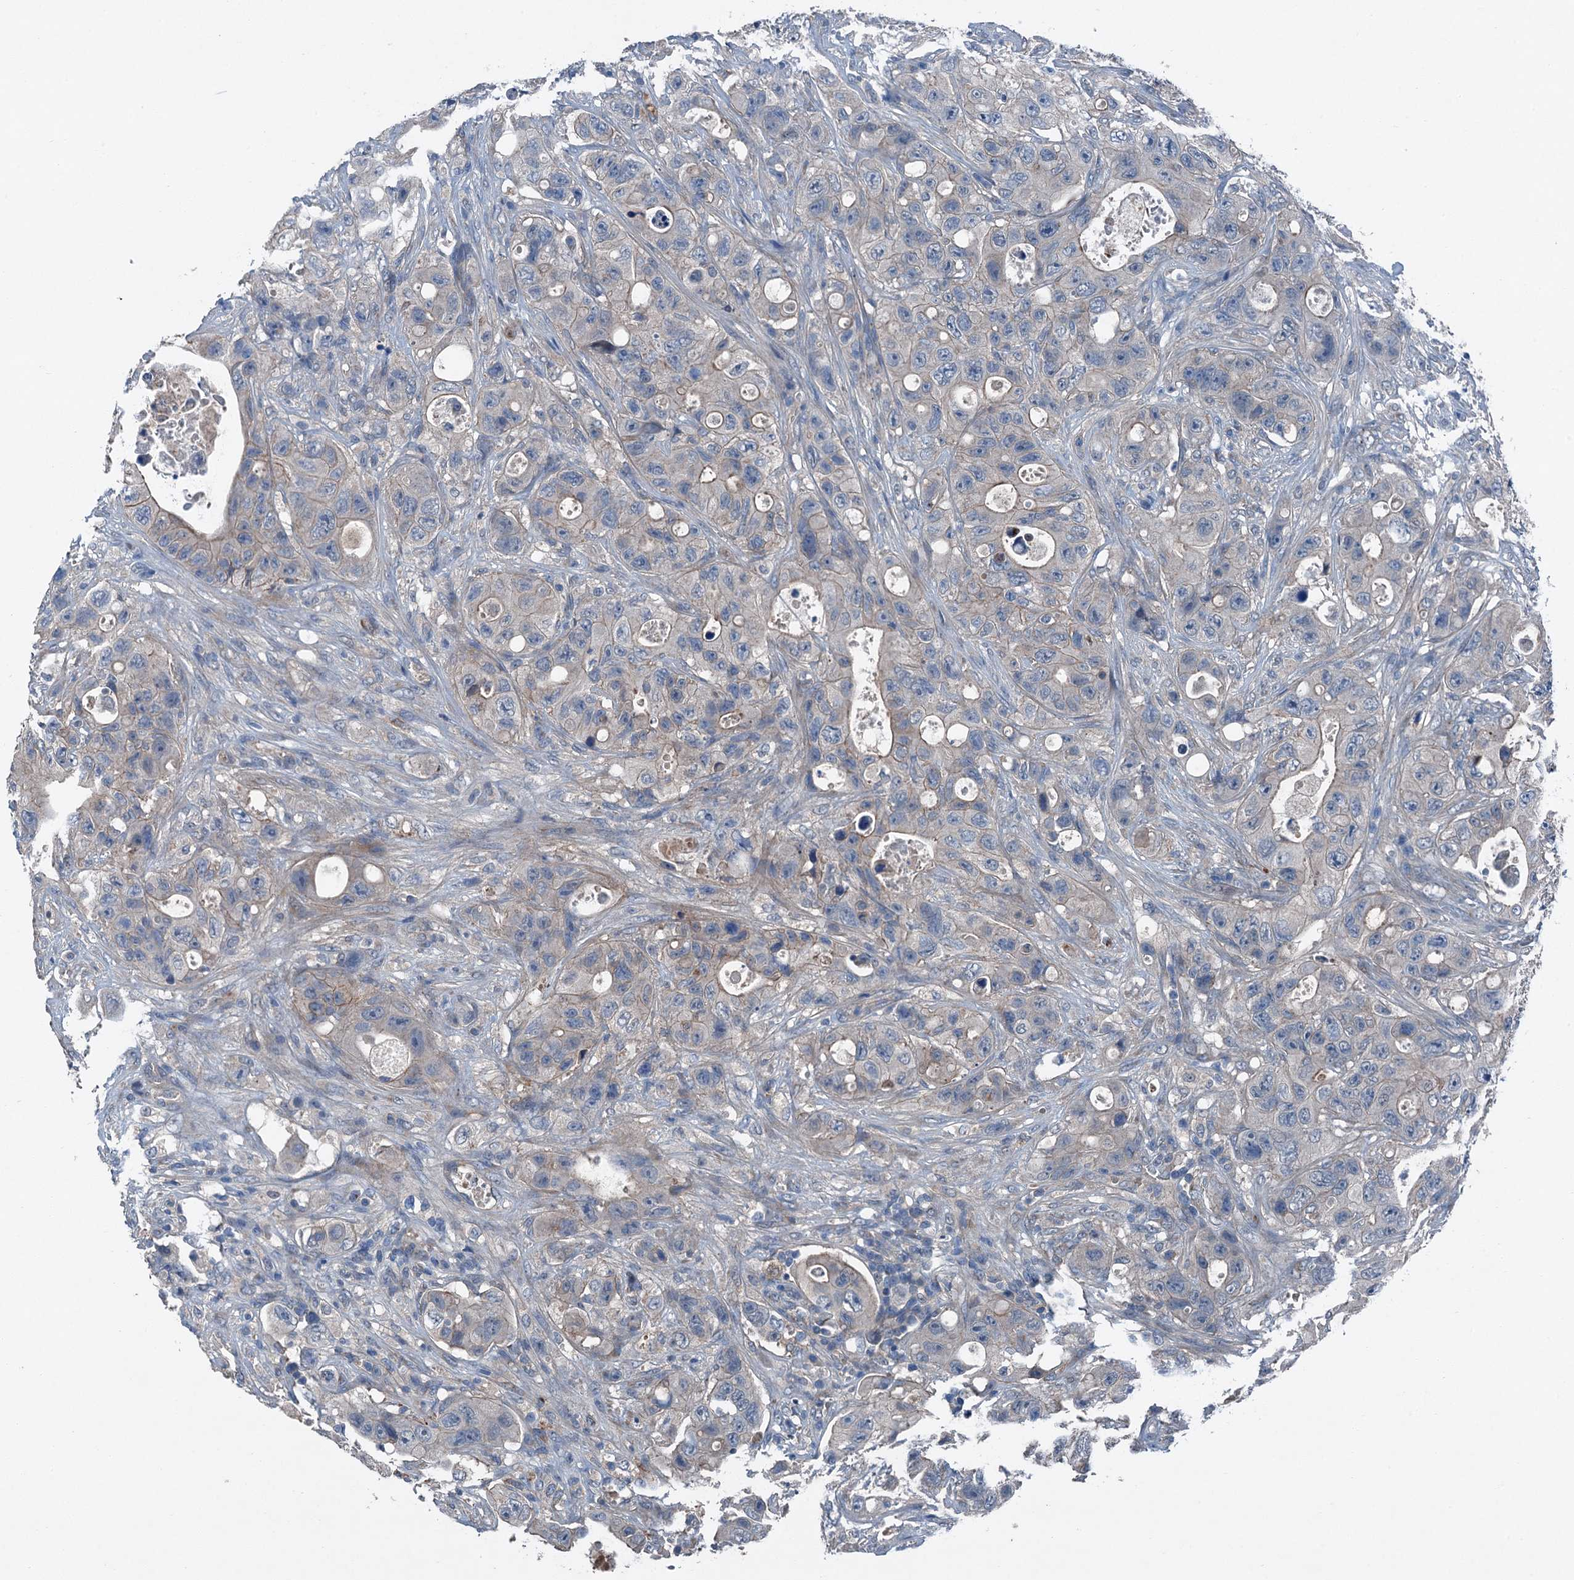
{"staining": {"intensity": "negative", "quantity": "none", "location": "none"}, "tissue": "colorectal cancer", "cell_type": "Tumor cells", "image_type": "cancer", "snomed": [{"axis": "morphology", "description": "Adenocarcinoma, NOS"}, {"axis": "topography", "description": "Colon"}], "caption": "Photomicrograph shows no significant protein positivity in tumor cells of adenocarcinoma (colorectal).", "gene": "SLC2A10", "patient": {"sex": "female", "age": 46}}